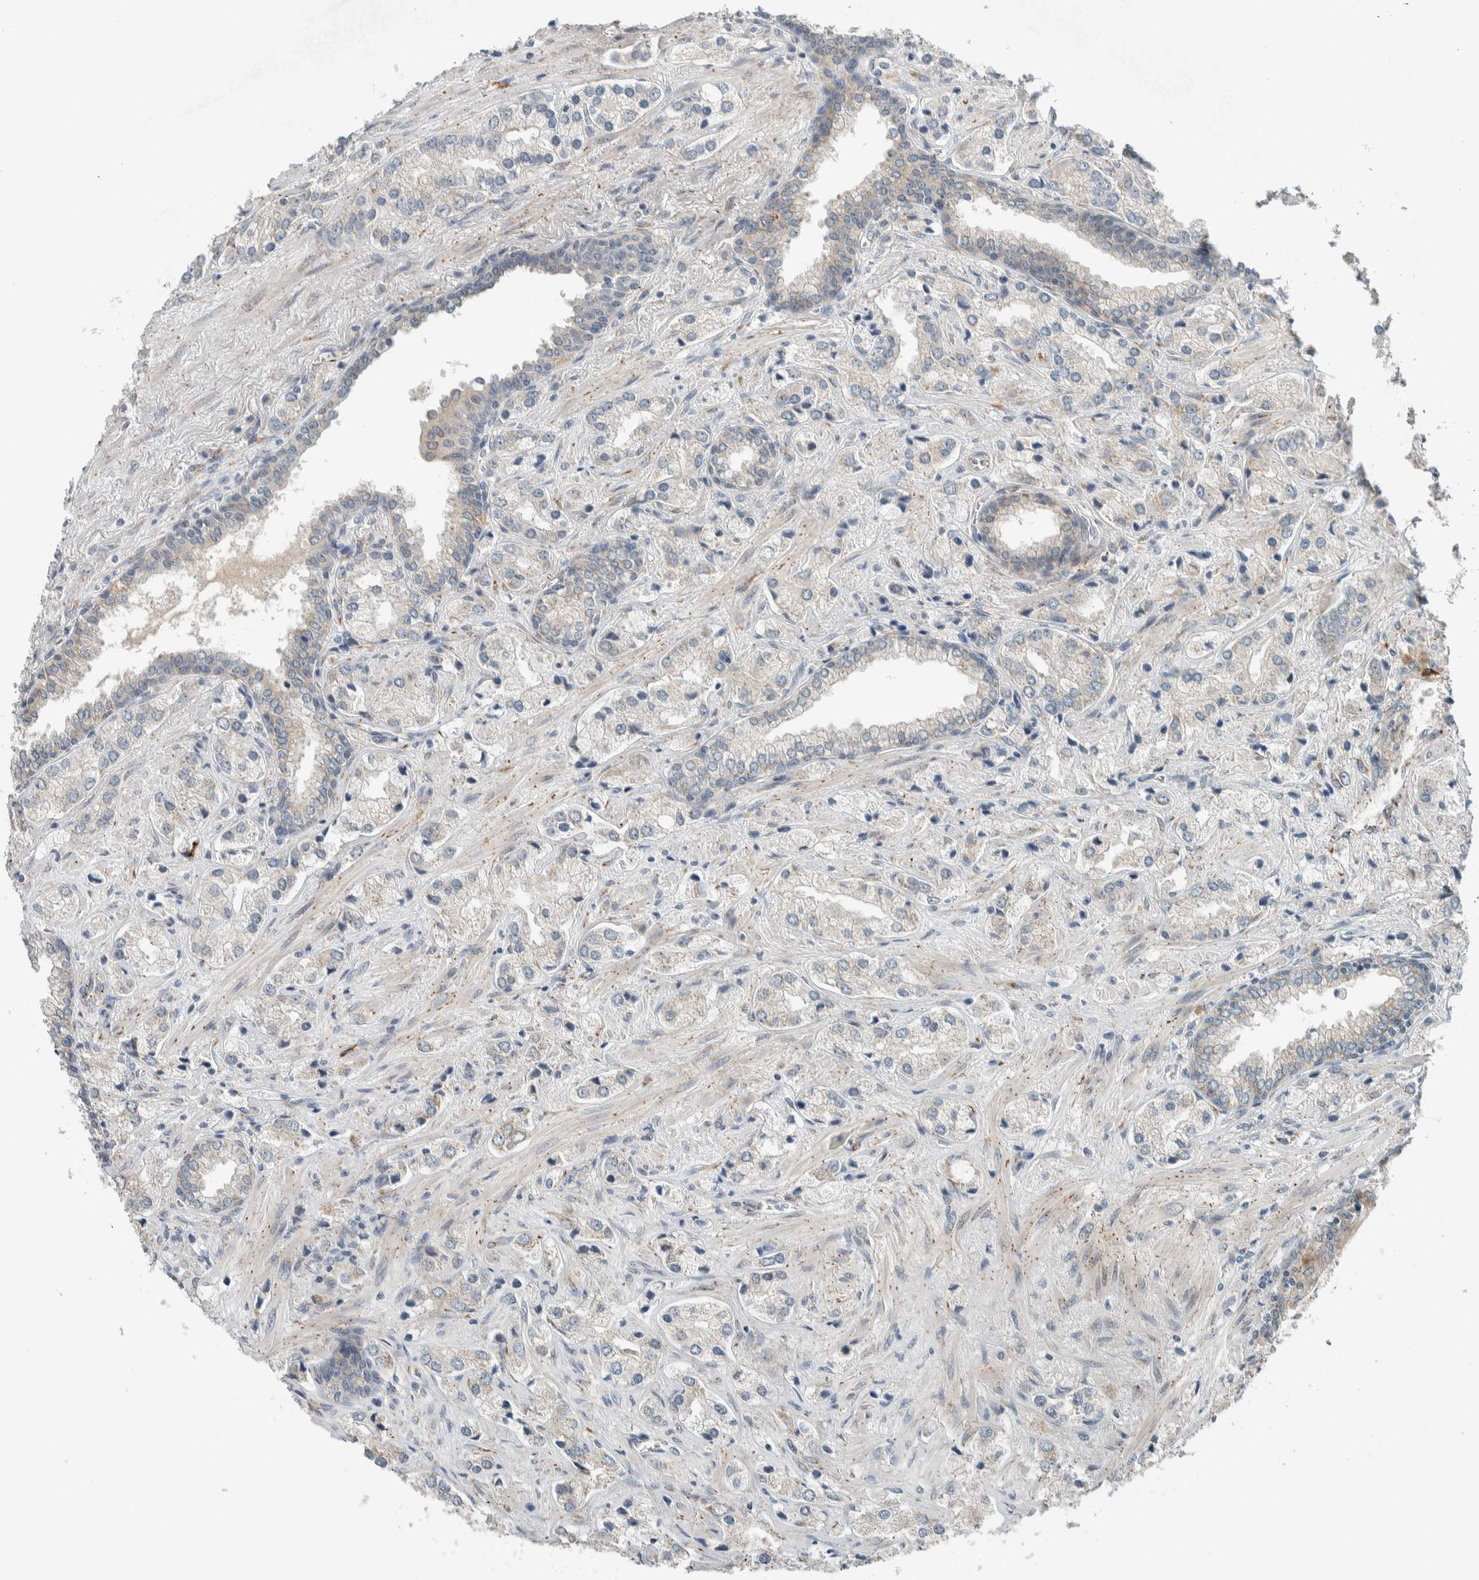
{"staining": {"intensity": "negative", "quantity": "none", "location": "none"}, "tissue": "prostate cancer", "cell_type": "Tumor cells", "image_type": "cancer", "snomed": [{"axis": "morphology", "description": "Adenocarcinoma, High grade"}, {"axis": "topography", "description": "Prostate"}], "caption": "This photomicrograph is of prostate cancer (high-grade adenocarcinoma) stained with immunohistochemistry to label a protein in brown with the nuclei are counter-stained blue. There is no positivity in tumor cells.", "gene": "CTBP2", "patient": {"sex": "male", "age": 66}}